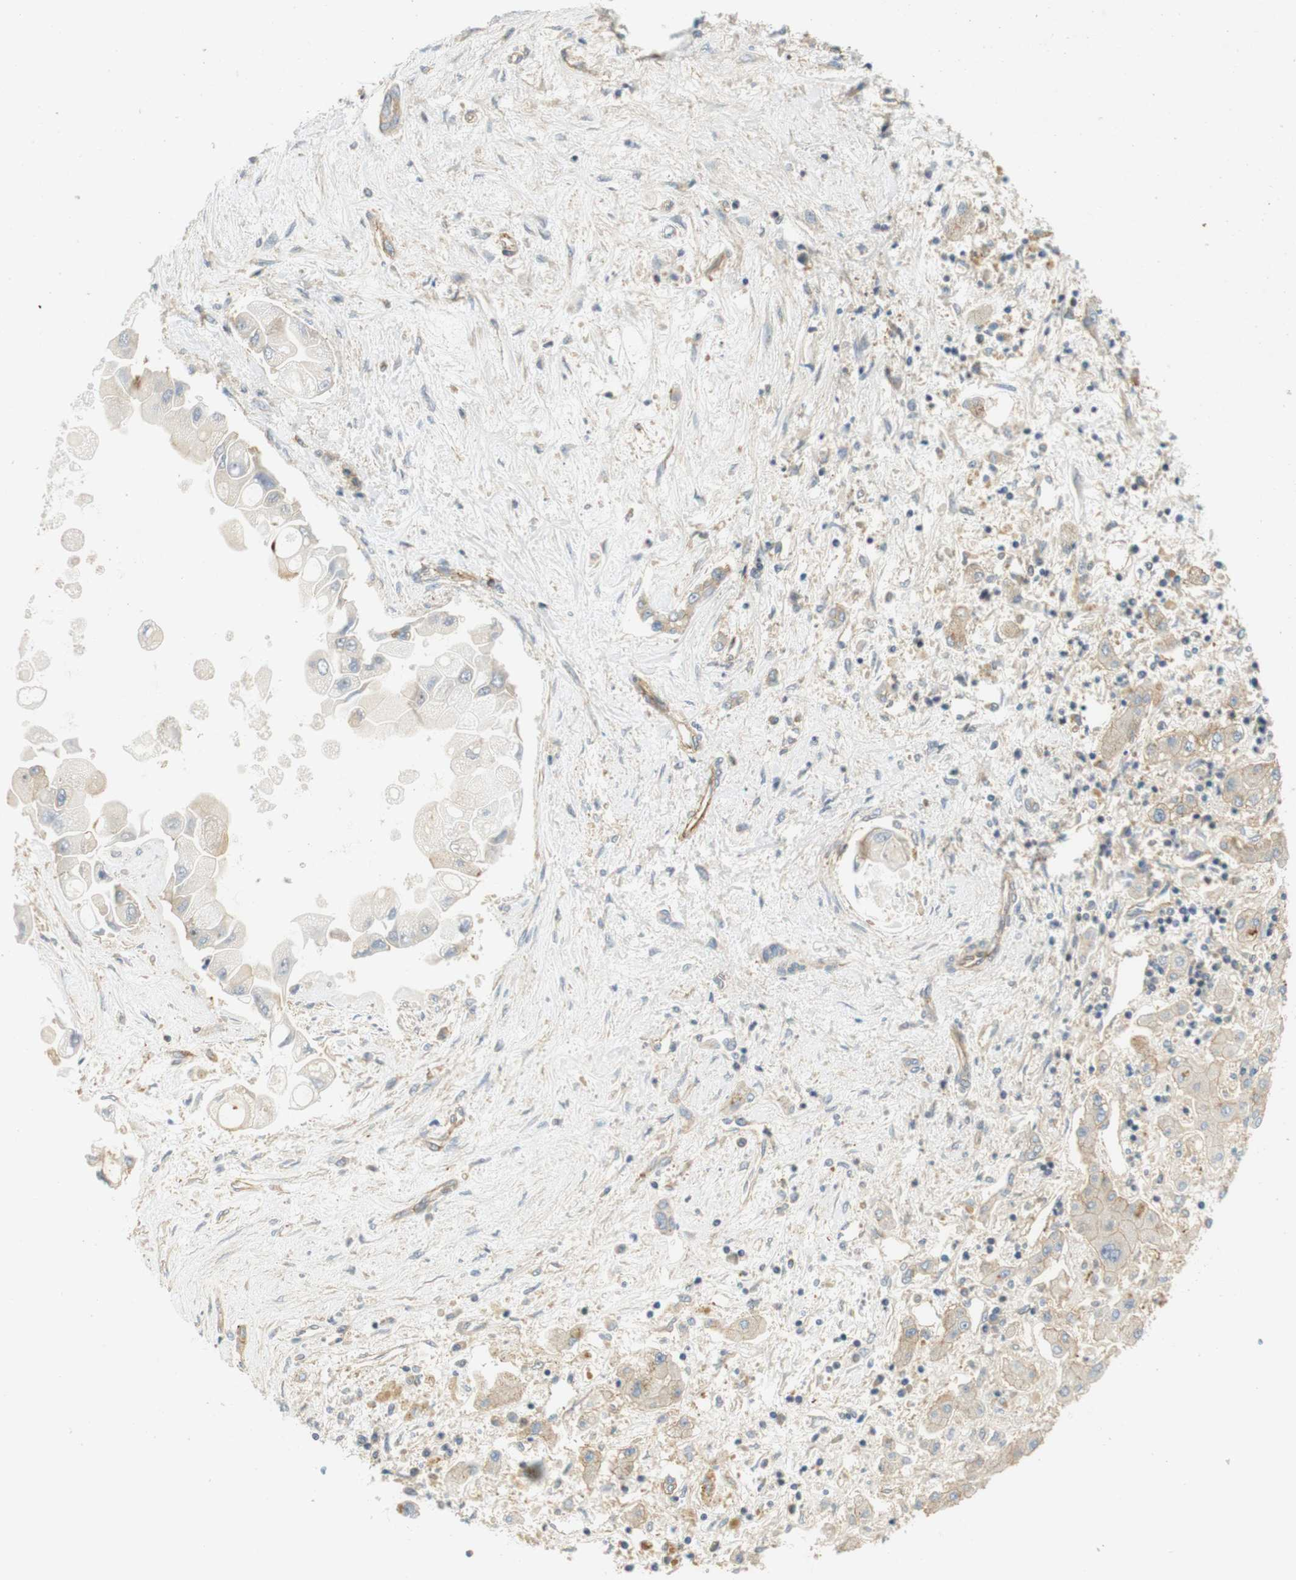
{"staining": {"intensity": "weak", "quantity": "25%-75%", "location": "cytoplasmic/membranous"}, "tissue": "liver cancer", "cell_type": "Tumor cells", "image_type": "cancer", "snomed": [{"axis": "morphology", "description": "Cholangiocarcinoma"}, {"axis": "topography", "description": "Liver"}], "caption": "Protein staining of cholangiocarcinoma (liver) tissue reveals weak cytoplasmic/membranous positivity in about 25%-75% of tumor cells. Immunohistochemistry (ihc) stains the protein in brown and the nuclei are stained blue.", "gene": "SH3GLB1", "patient": {"sex": "male", "age": 50}}